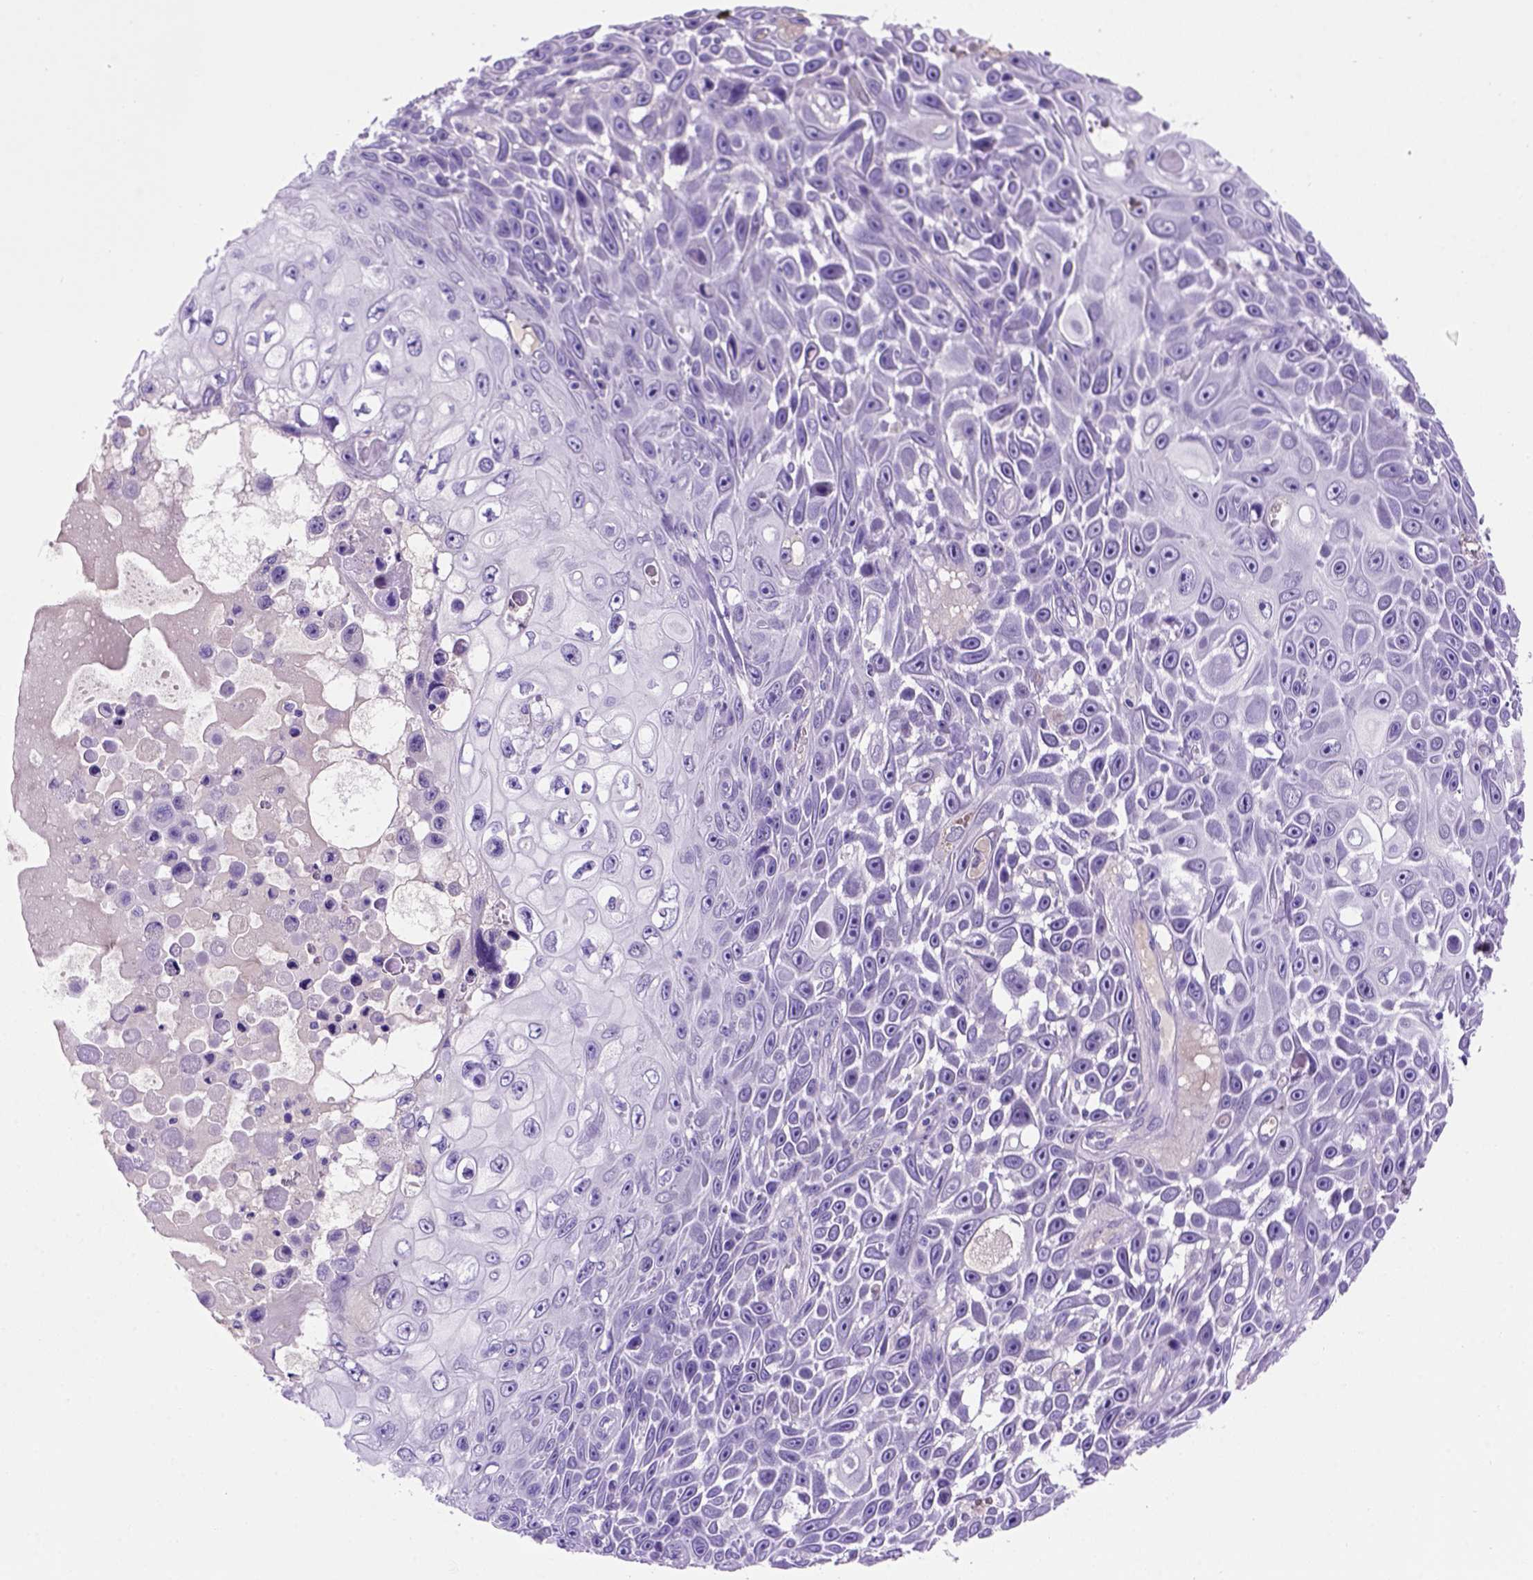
{"staining": {"intensity": "negative", "quantity": "none", "location": "none"}, "tissue": "skin cancer", "cell_type": "Tumor cells", "image_type": "cancer", "snomed": [{"axis": "morphology", "description": "Squamous cell carcinoma, NOS"}, {"axis": "topography", "description": "Skin"}], "caption": "Immunohistochemical staining of human skin cancer (squamous cell carcinoma) displays no significant positivity in tumor cells.", "gene": "FAM81B", "patient": {"sex": "male", "age": 82}}